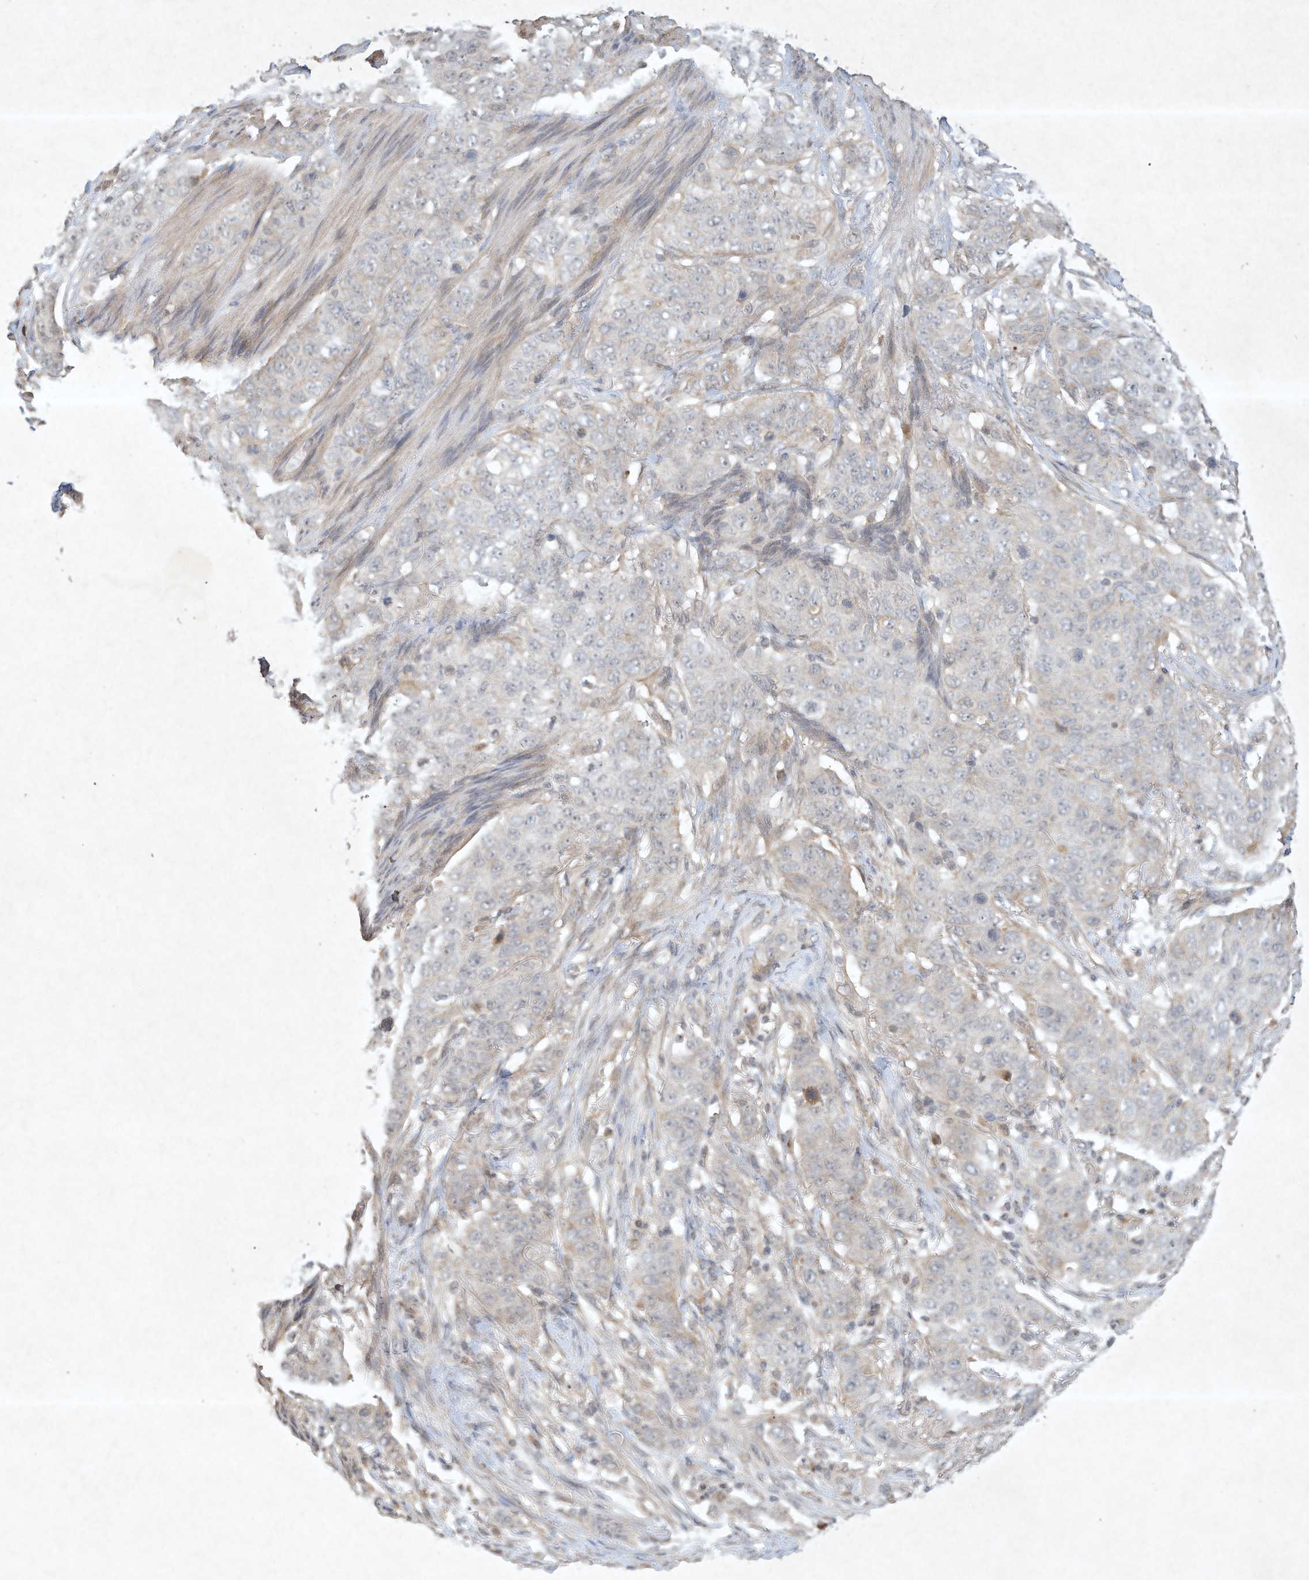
{"staining": {"intensity": "negative", "quantity": "none", "location": "none"}, "tissue": "stomach cancer", "cell_type": "Tumor cells", "image_type": "cancer", "snomed": [{"axis": "morphology", "description": "Adenocarcinoma, NOS"}, {"axis": "topography", "description": "Stomach"}], "caption": "Tumor cells show no significant positivity in stomach cancer.", "gene": "BTRC", "patient": {"sex": "male", "age": 48}}